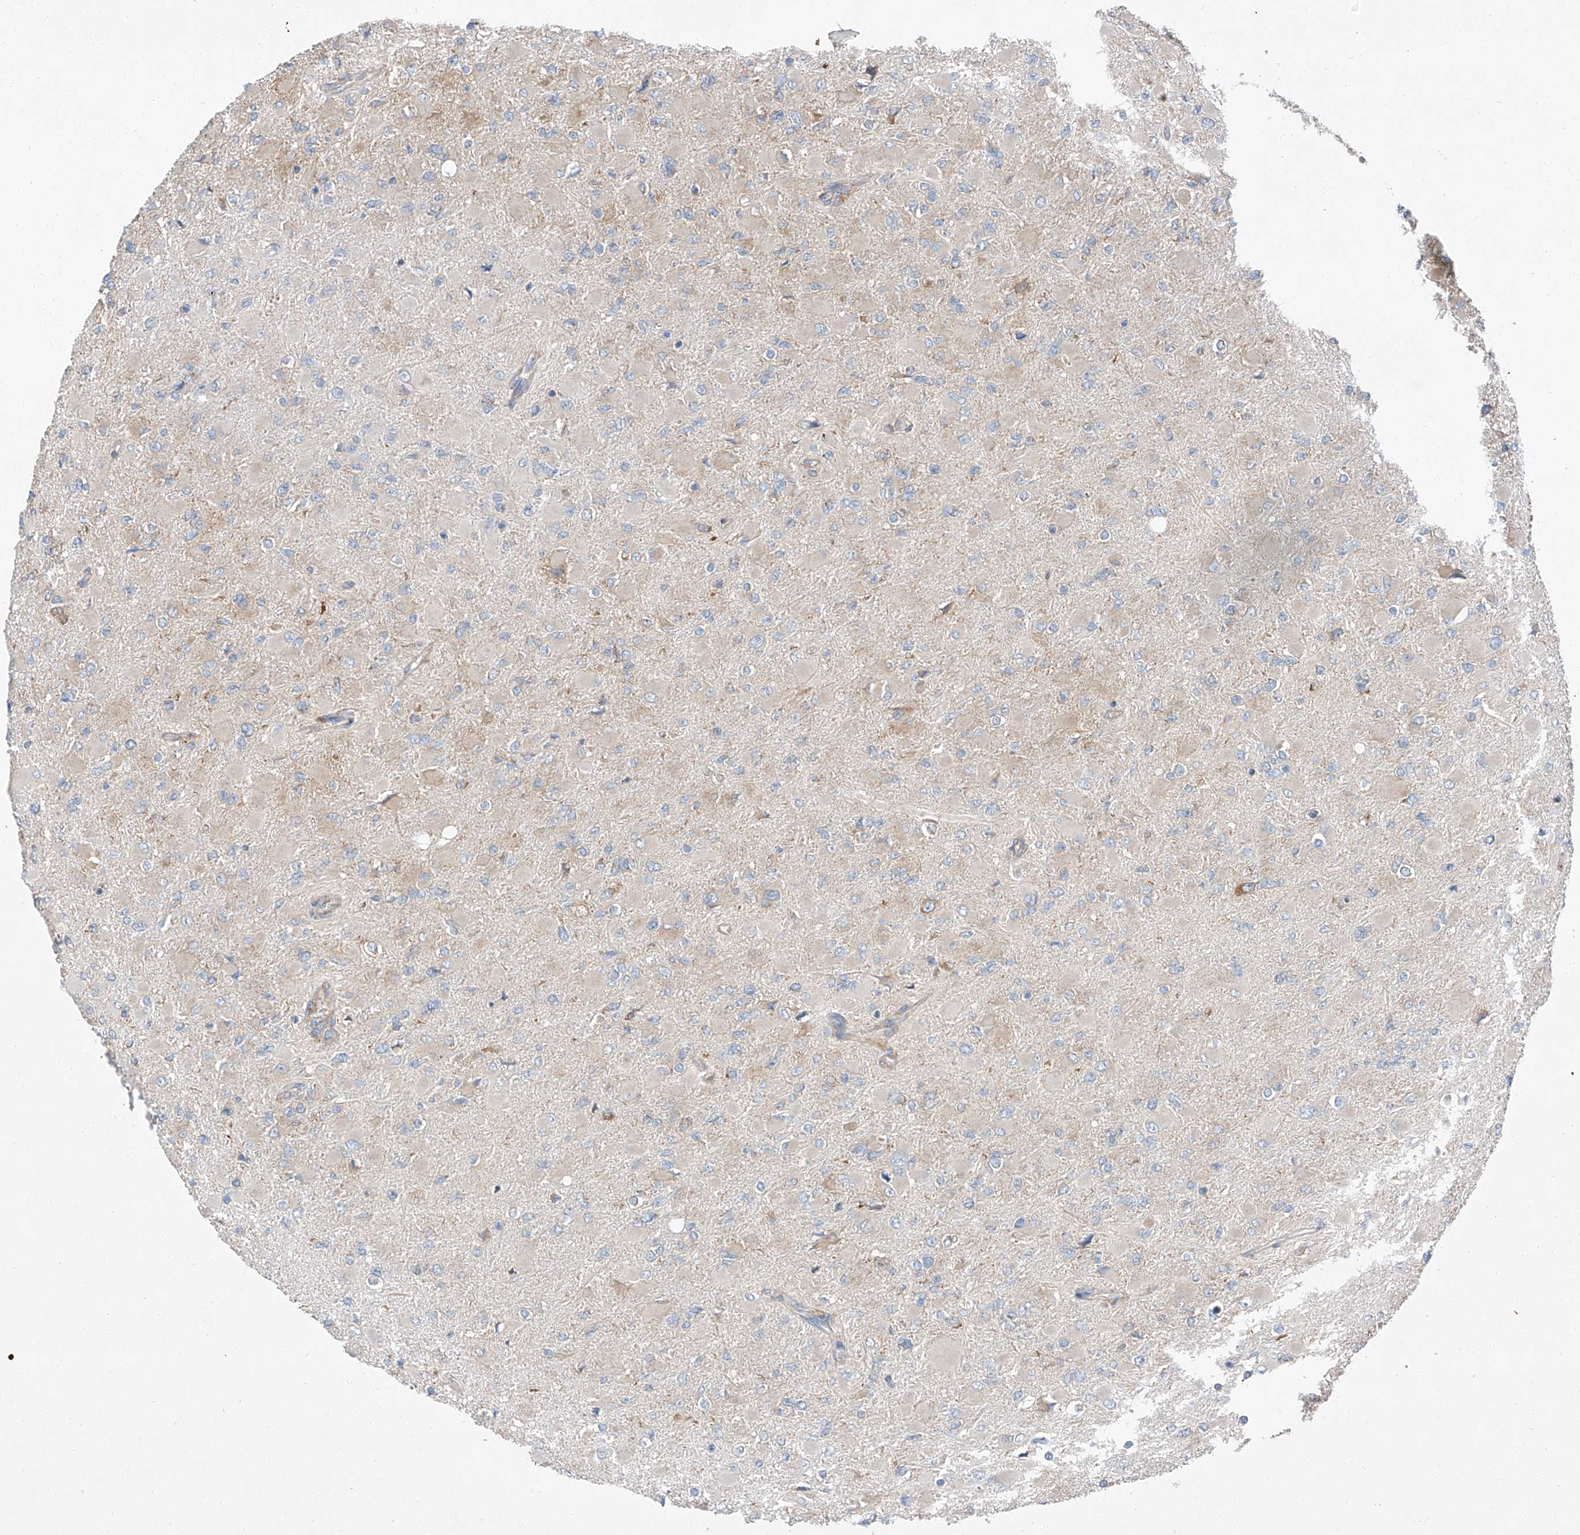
{"staining": {"intensity": "weak", "quantity": "<25%", "location": "cytoplasmic/membranous"}, "tissue": "glioma", "cell_type": "Tumor cells", "image_type": "cancer", "snomed": [{"axis": "morphology", "description": "Glioma, malignant, High grade"}, {"axis": "topography", "description": "Cerebral cortex"}], "caption": "High magnification brightfield microscopy of high-grade glioma (malignant) stained with DAB (3,3'-diaminobenzidine) (brown) and counterstained with hematoxylin (blue): tumor cells show no significant positivity.", "gene": "ZC3H15", "patient": {"sex": "female", "age": 36}}